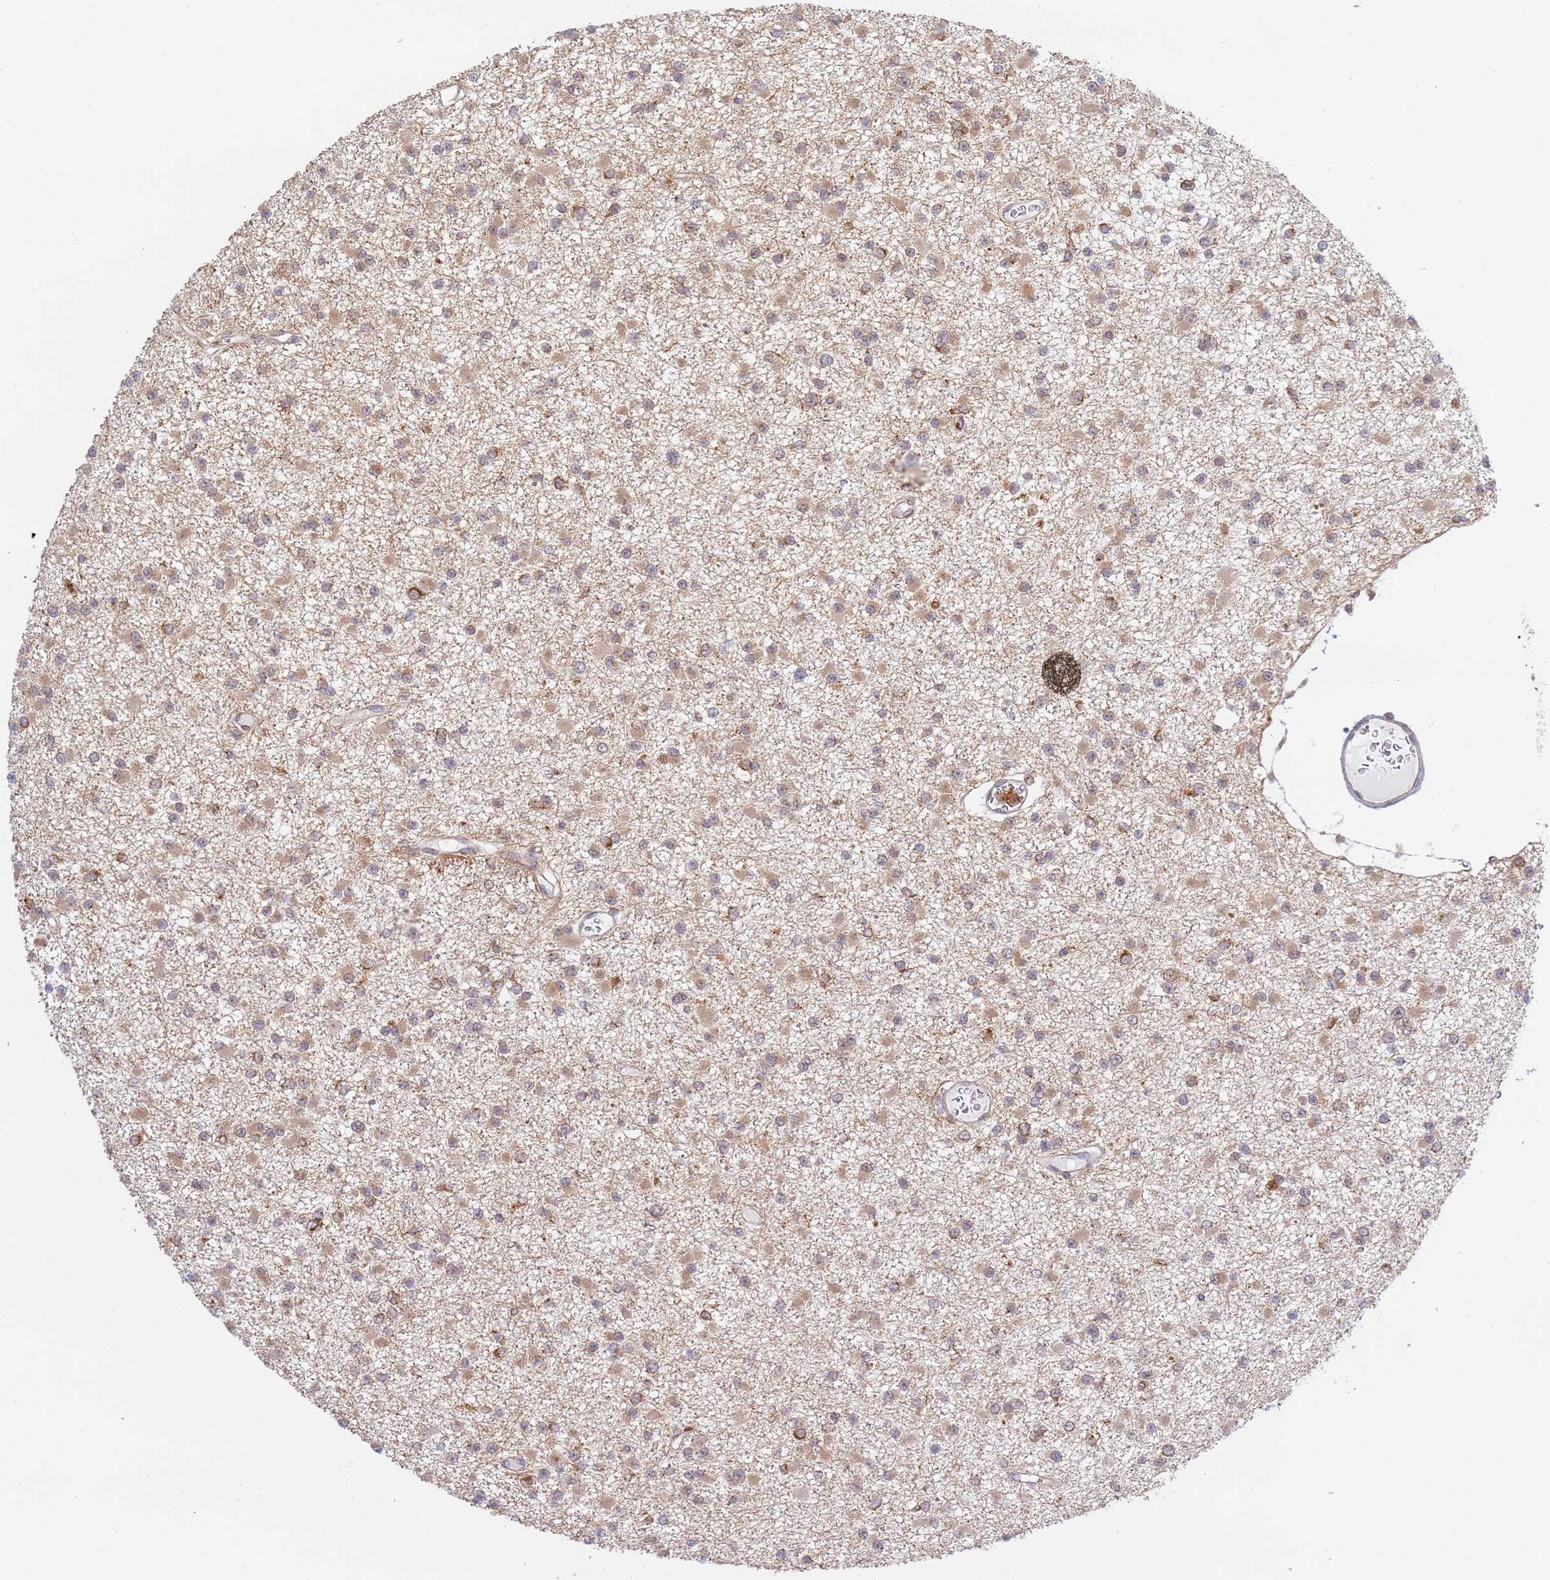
{"staining": {"intensity": "weak", "quantity": ">75%", "location": "cytoplasmic/membranous"}, "tissue": "glioma", "cell_type": "Tumor cells", "image_type": "cancer", "snomed": [{"axis": "morphology", "description": "Glioma, malignant, Low grade"}, {"axis": "topography", "description": "Brain"}], "caption": "Tumor cells demonstrate low levels of weak cytoplasmic/membranous expression in about >75% of cells in human glioma.", "gene": "CEP170", "patient": {"sex": "female", "age": 22}}